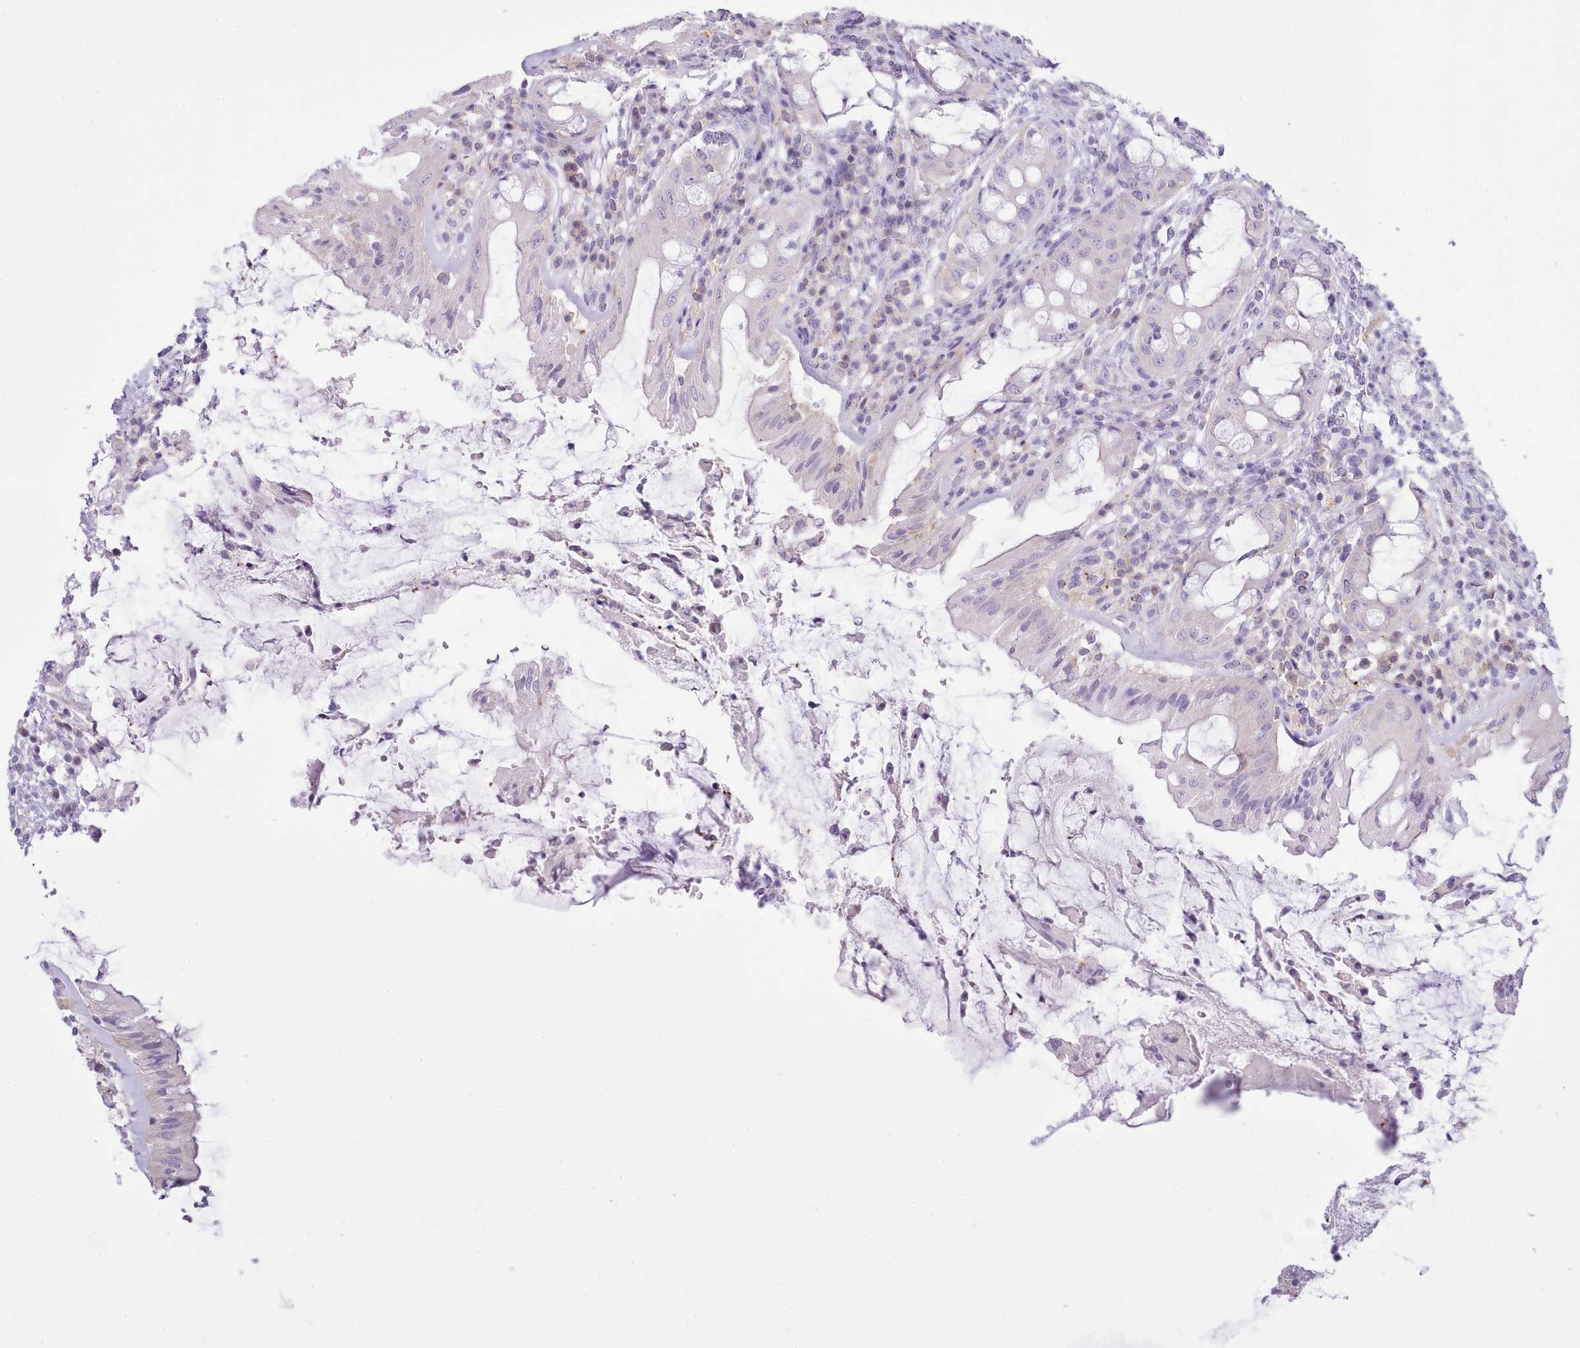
{"staining": {"intensity": "weak", "quantity": "<25%", "location": "cytoplasmic/membranous"}, "tissue": "rectum", "cell_type": "Glandular cells", "image_type": "normal", "snomed": [{"axis": "morphology", "description": "Normal tissue, NOS"}, {"axis": "topography", "description": "Rectum"}], "caption": "Immunohistochemistry of benign rectum displays no staining in glandular cells.", "gene": "MDFI", "patient": {"sex": "female", "age": 57}}